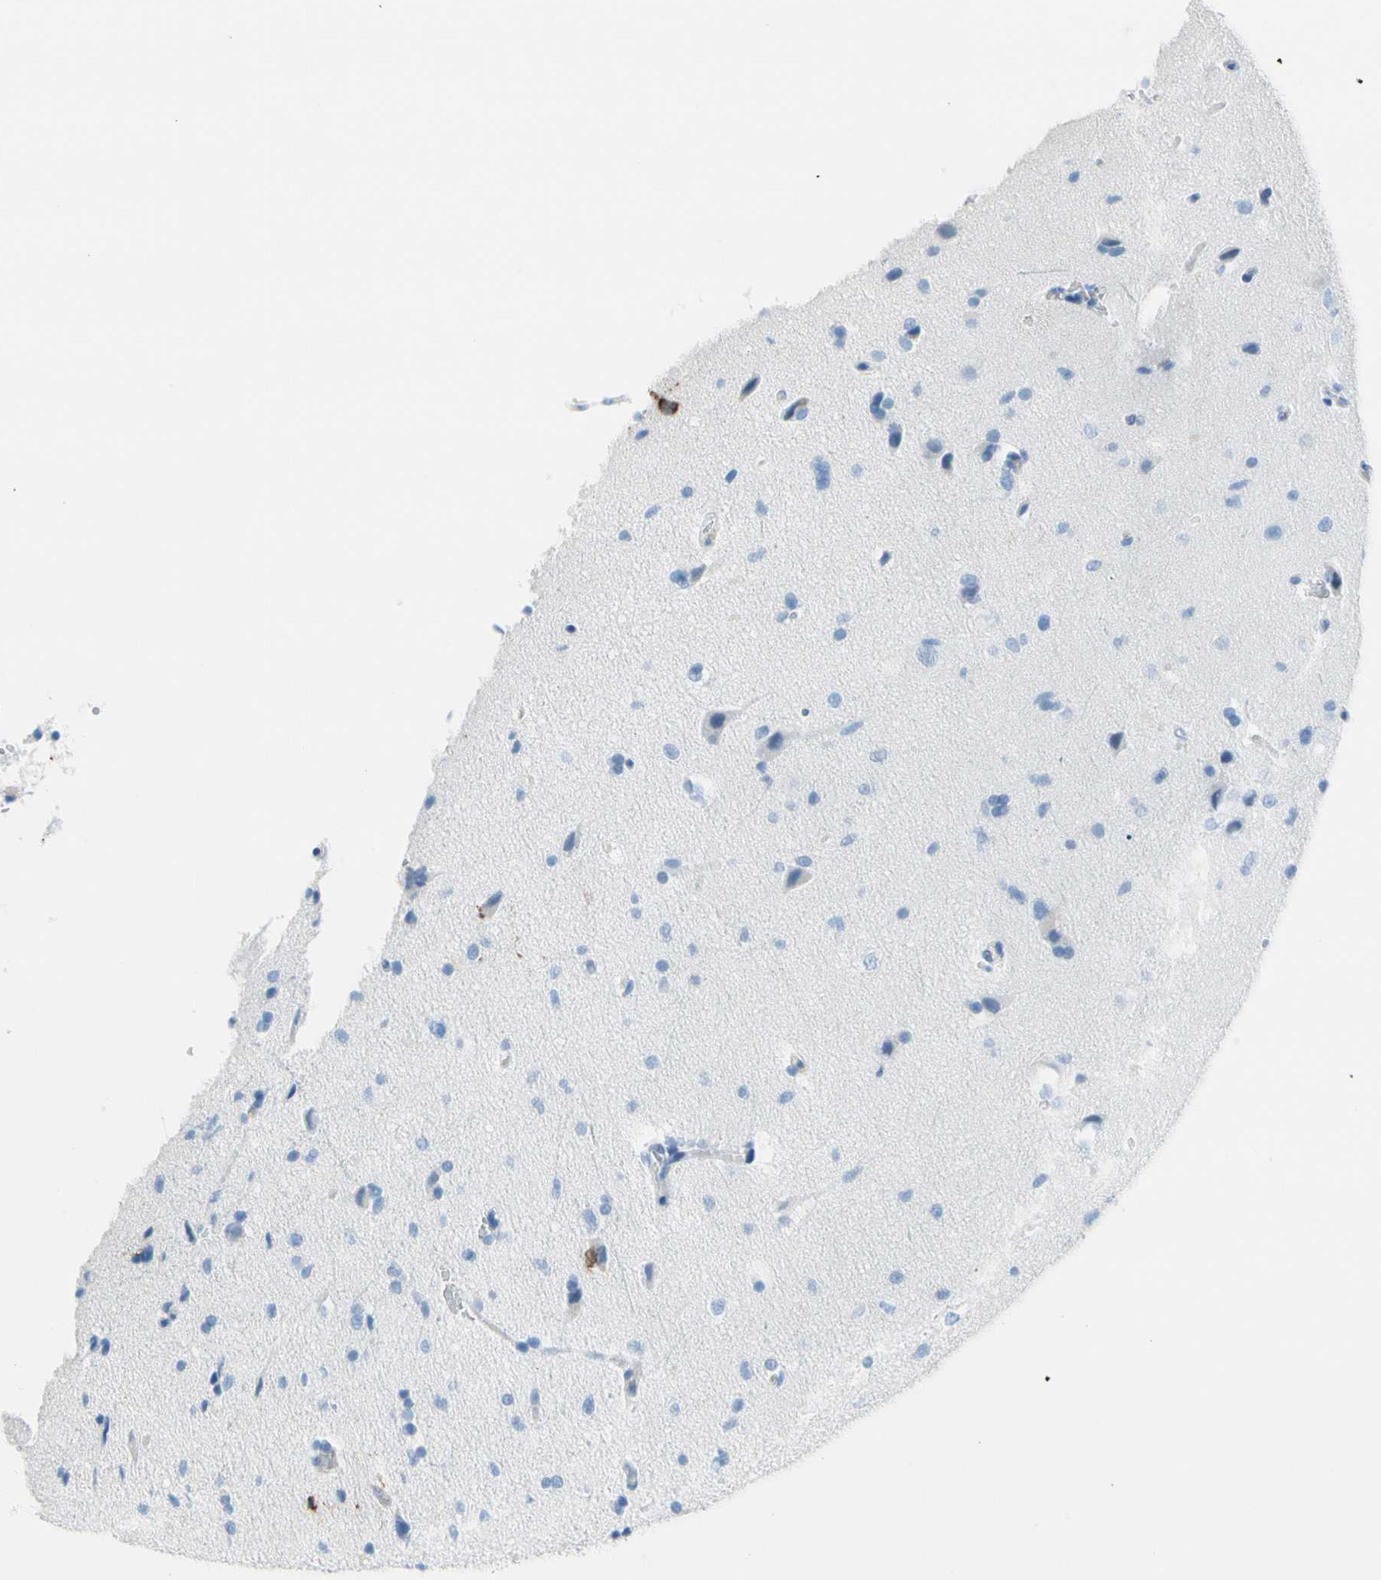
{"staining": {"intensity": "strong", "quantity": "<25%", "location": "cytoplasmic/membranous"}, "tissue": "glioma", "cell_type": "Tumor cells", "image_type": "cancer", "snomed": [{"axis": "morphology", "description": "Glioma, malignant, Low grade"}, {"axis": "topography", "description": "Brain"}], "caption": "Strong cytoplasmic/membranous positivity for a protein is identified in about <25% of tumor cells of malignant glioma (low-grade) using immunohistochemistry (IHC).", "gene": "TACC3", "patient": {"sex": "female", "age": 37}}